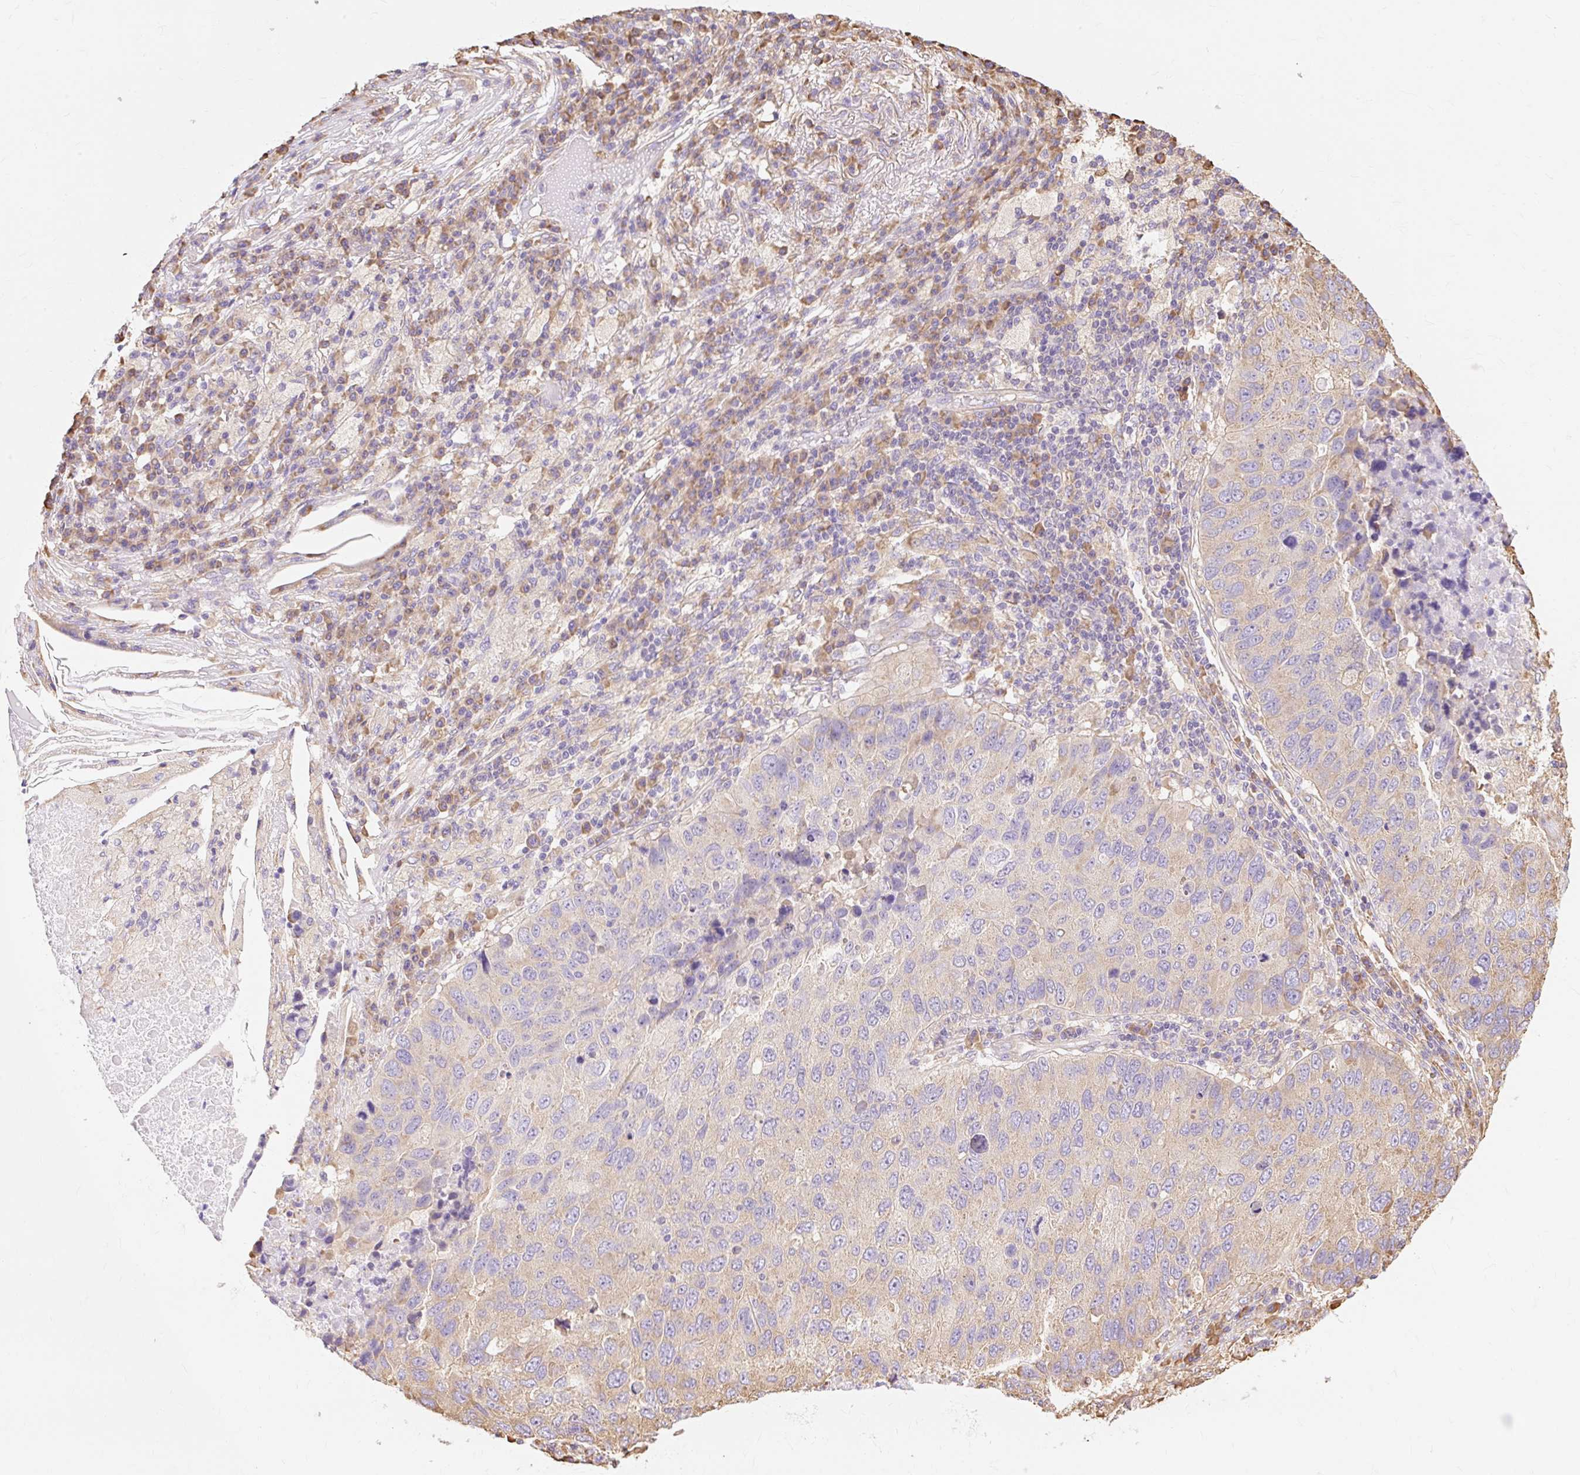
{"staining": {"intensity": "negative", "quantity": "none", "location": "none"}, "tissue": "lung cancer", "cell_type": "Tumor cells", "image_type": "cancer", "snomed": [{"axis": "morphology", "description": "Squamous cell carcinoma, NOS"}, {"axis": "topography", "description": "Lung"}], "caption": "Immunohistochemical staining of lung cancer (squamous cell carcinoma) shows no significant expression in tumor cells.", "gene": "RPS17", "patient": {"sex": "male", "age": 73}}